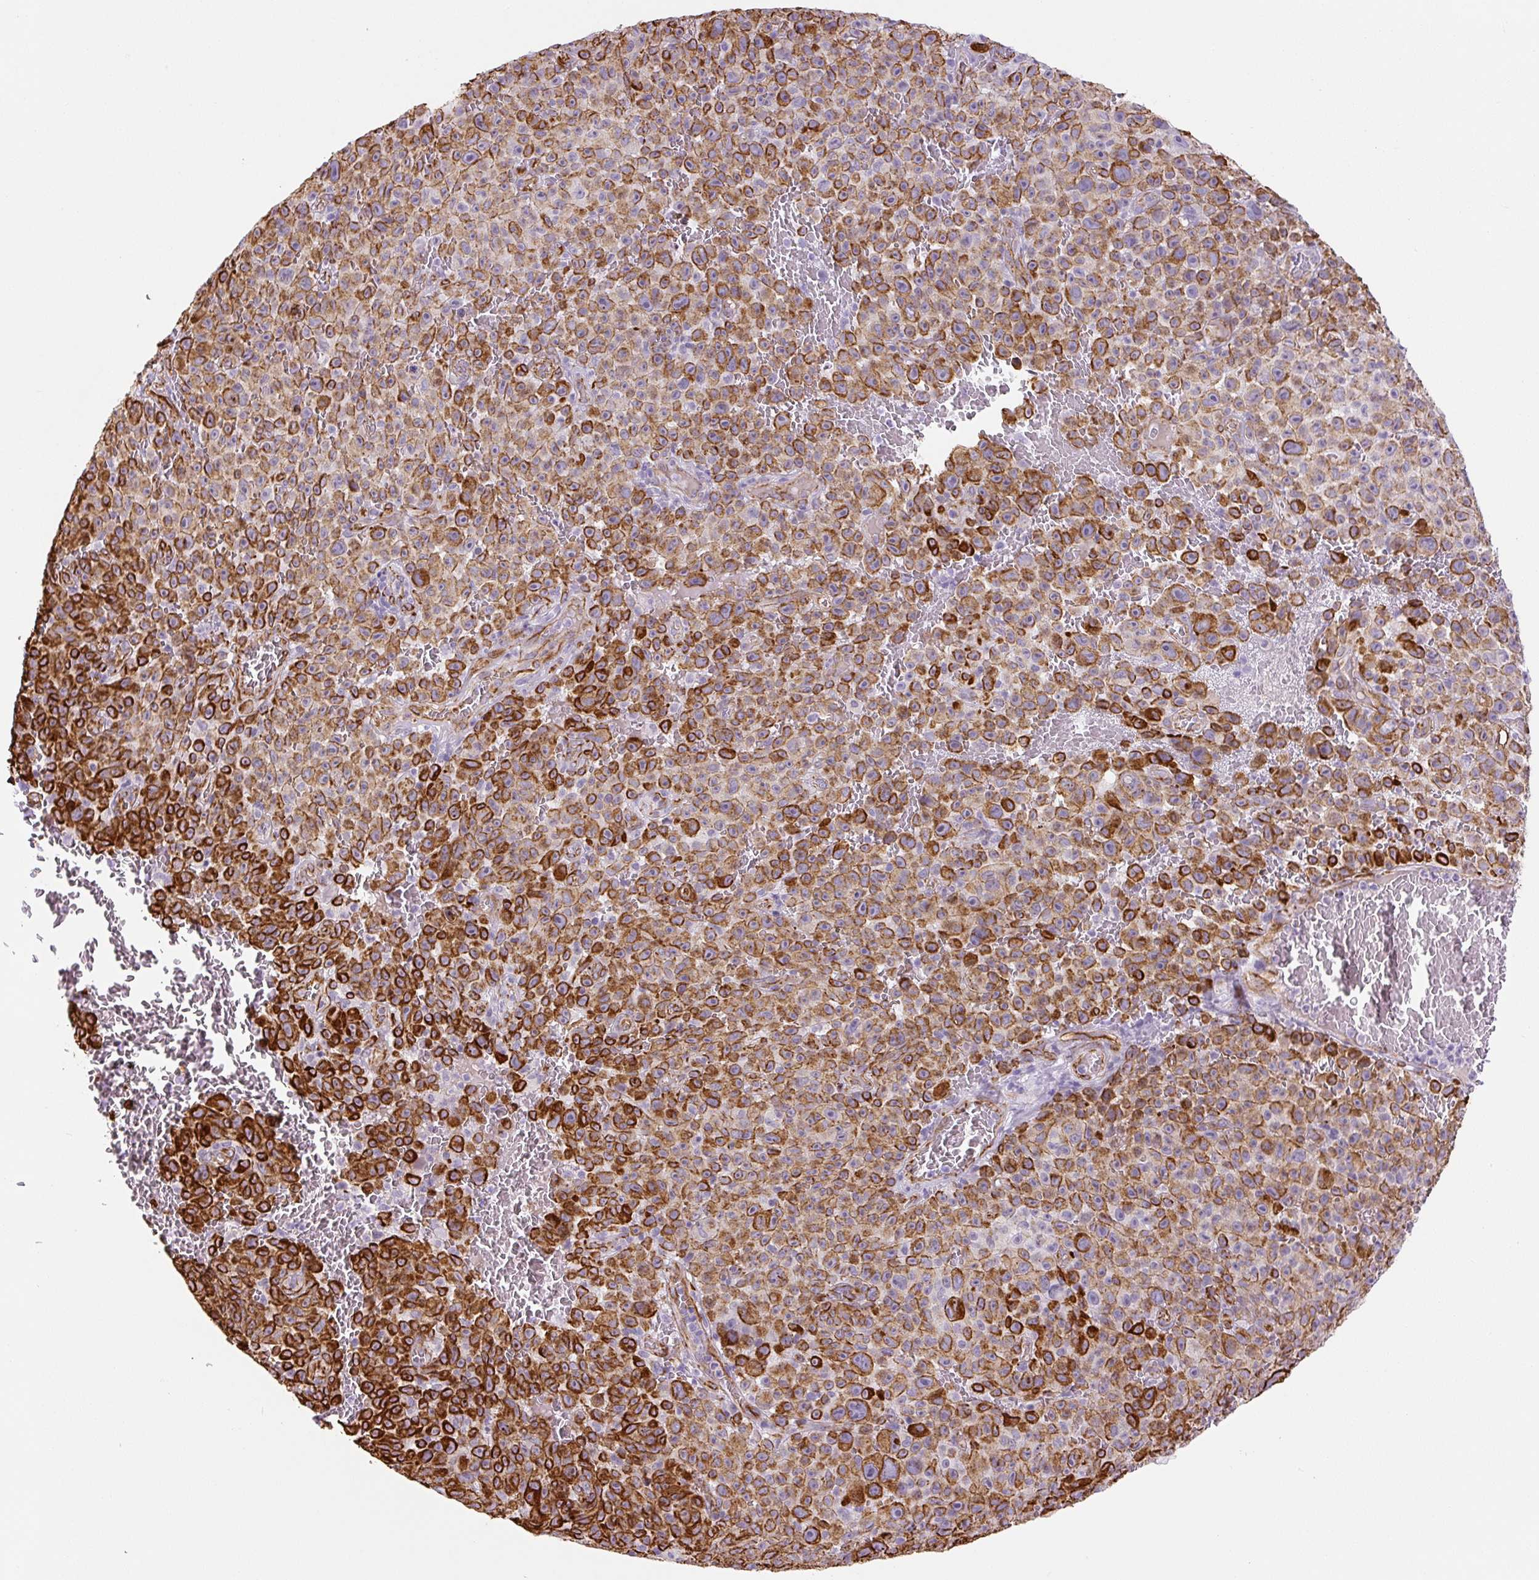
{"staining": {"intensity": "strong", "quantity": ">75%", "location": "cytoplasmic/membranous"}, "tissue": "melanoma", "cell_type": "Tumor cells", "image_type": "cancer", "snomed": [{"axis": "morphology", "description": "Malignant melanoma, NOS"}, {"axis": "topography", "description": "Skin"}], "caption": "Strong cytoplasmic/membranous staining for a protein is appreciated in approximately >75% of tumor cells of malignant melanoma using IHC.", "gene": "NES", "patient": {"sex": "female", "age": 82}}